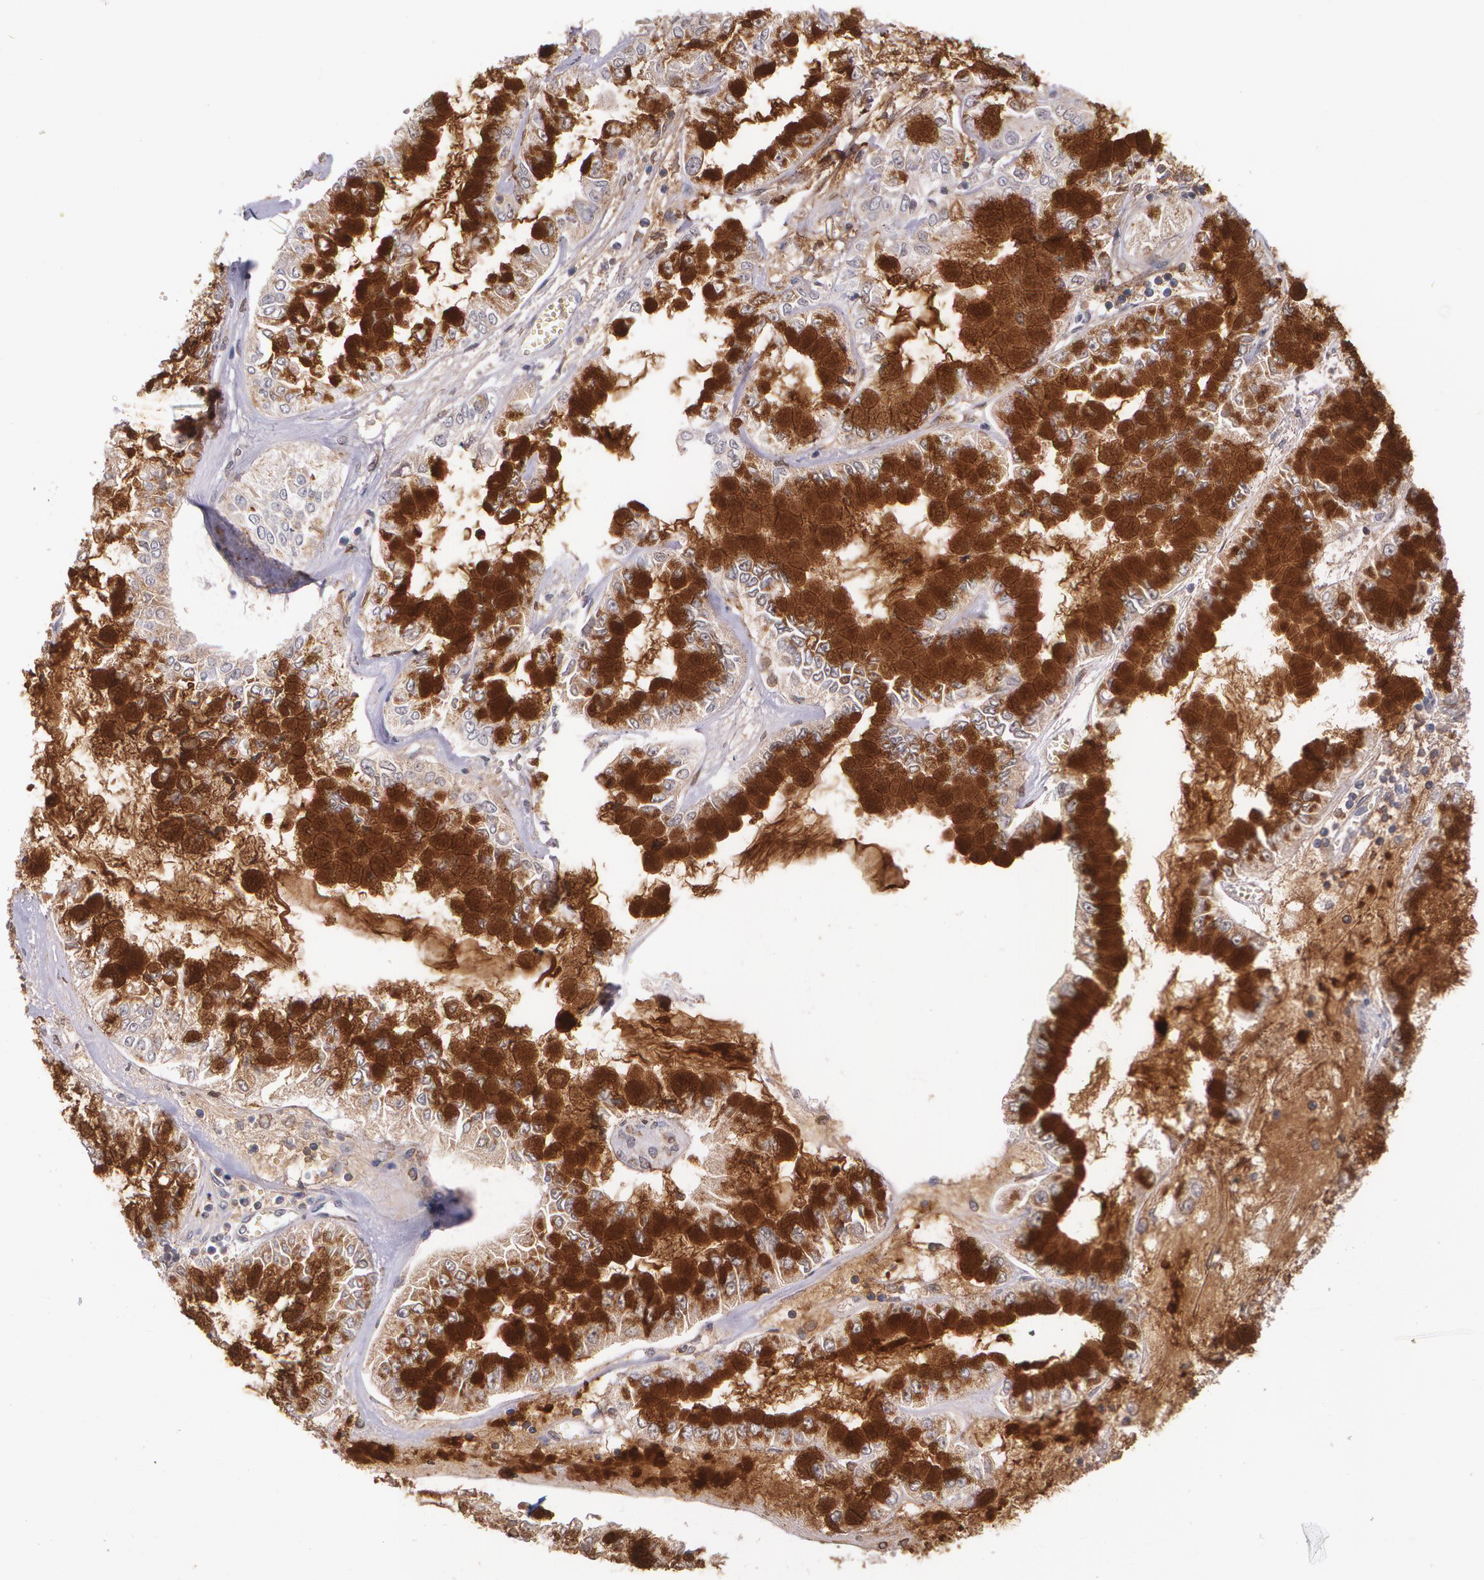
{"staining": {"intensity": "strong", "quantity": ">75%", "location": "cytoplasmic/membranous"}, "tissue": "liver cancer", "cell_type": "Tumor cells", "image_type": "cancer", "snomed": [{"axis": "morphology", "description": "Cholangiocarcinoma"}, {"axis": "topography", "description": "Liver"}], "caption": "A histopathology image showing strong cytoplasmic/membranous staining in about >75% of tumor cells in cholangiocarcinoma (liver), as visualized by brown immunohistochemical staining.", "gene": "IFNGR2", "patient": {"sex": "female", "age": 79}}